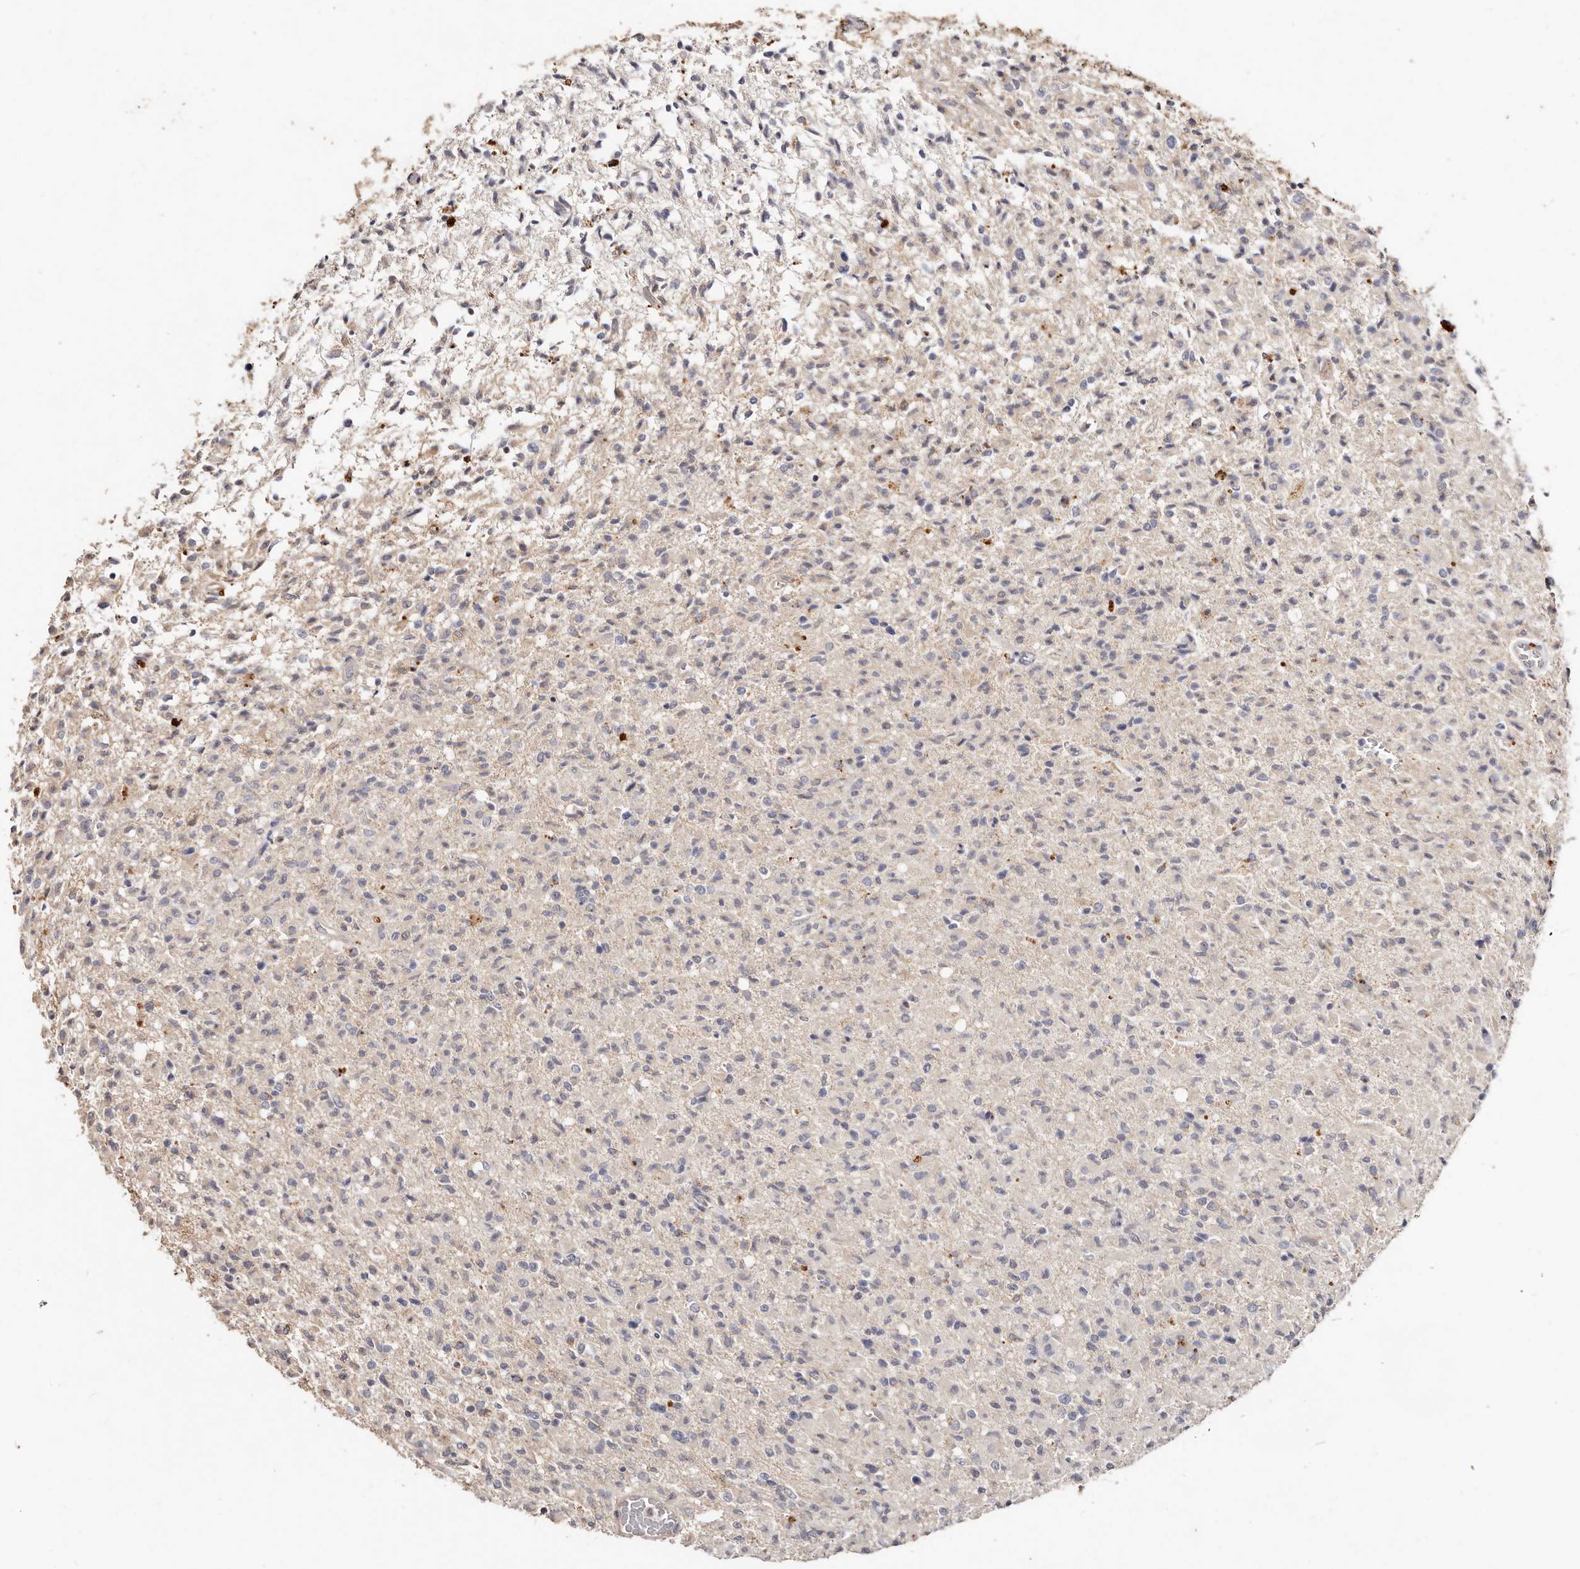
{"staining": {"intensity": "negative", "quantity": "none", "location": "none"}, "tissue": "glioma", "cell_type": "Tumor cells", "image_type": "cancer", "snomed": [{"axis": "morphology", "description": "Glioma, malignant, High grade"}, {"axis": "topography", "description": "Brain"}], "caption": "Immunohistochemistry (IHC) of human malignant high-grade glioma demonstrates no expression in tumor cells.", "gene": "THBS3", "patient": {"sex": "female", "age": 57}}